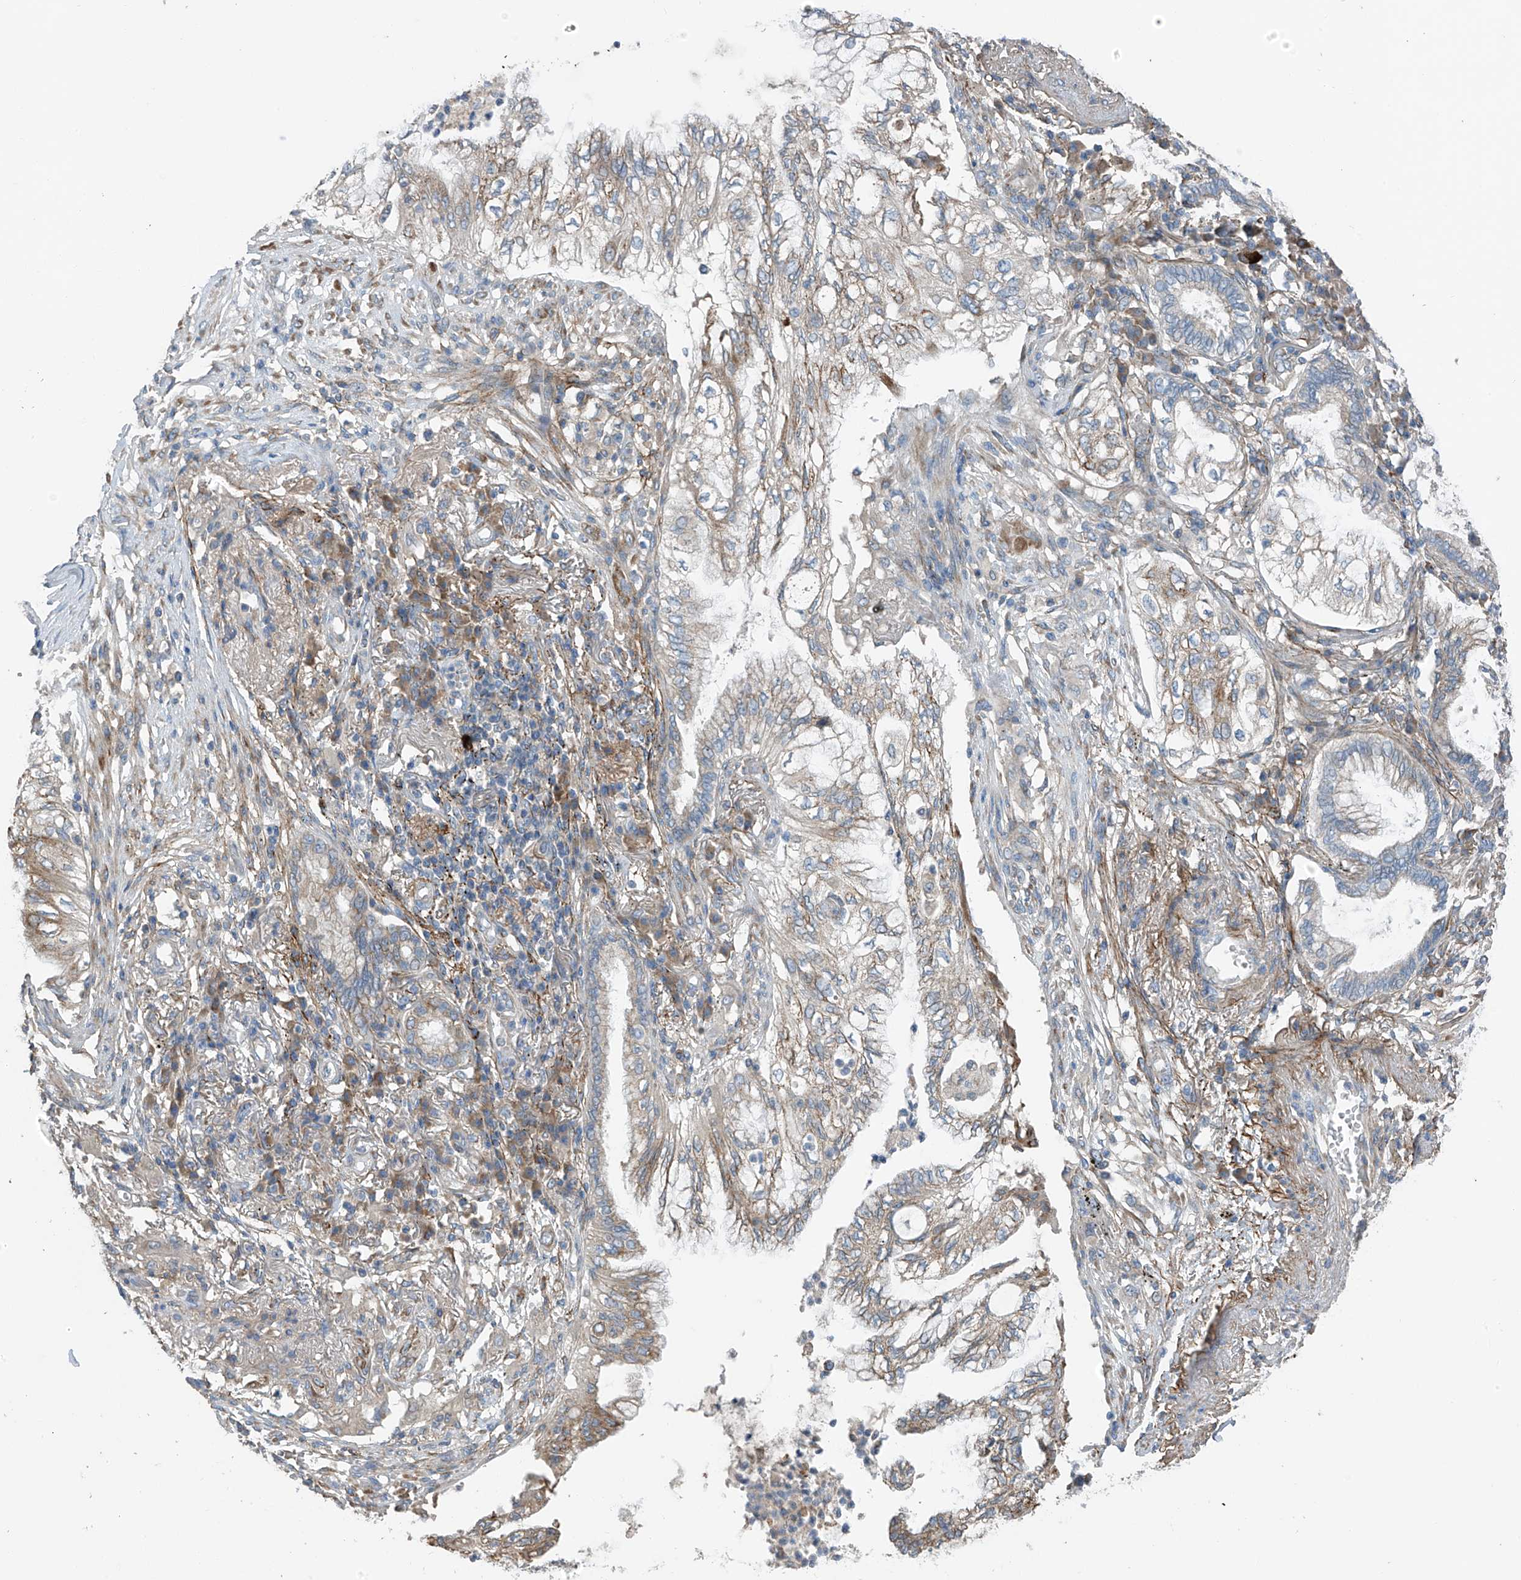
{"staining": {"intensity": "negative", "quantity": "none", "location": "none"}, "tissue": "lung cancer", "cell_type": "Tumor cells", "image_type": "cancer", "snomed": [{"axis": "morphology", "description": "Adenocarcinoma, NOS"}, {"axis": "topography", "description": "Lung"}], "caption": "Histopathology image shows no protein staining in tumor cells of adenocarcinoma (lung) tissue. (Immunohistochemistry, brightfield microscopy, high magnification).", "gene": "GALNTL6", "patient": {"sex": "female", "age": 70}}